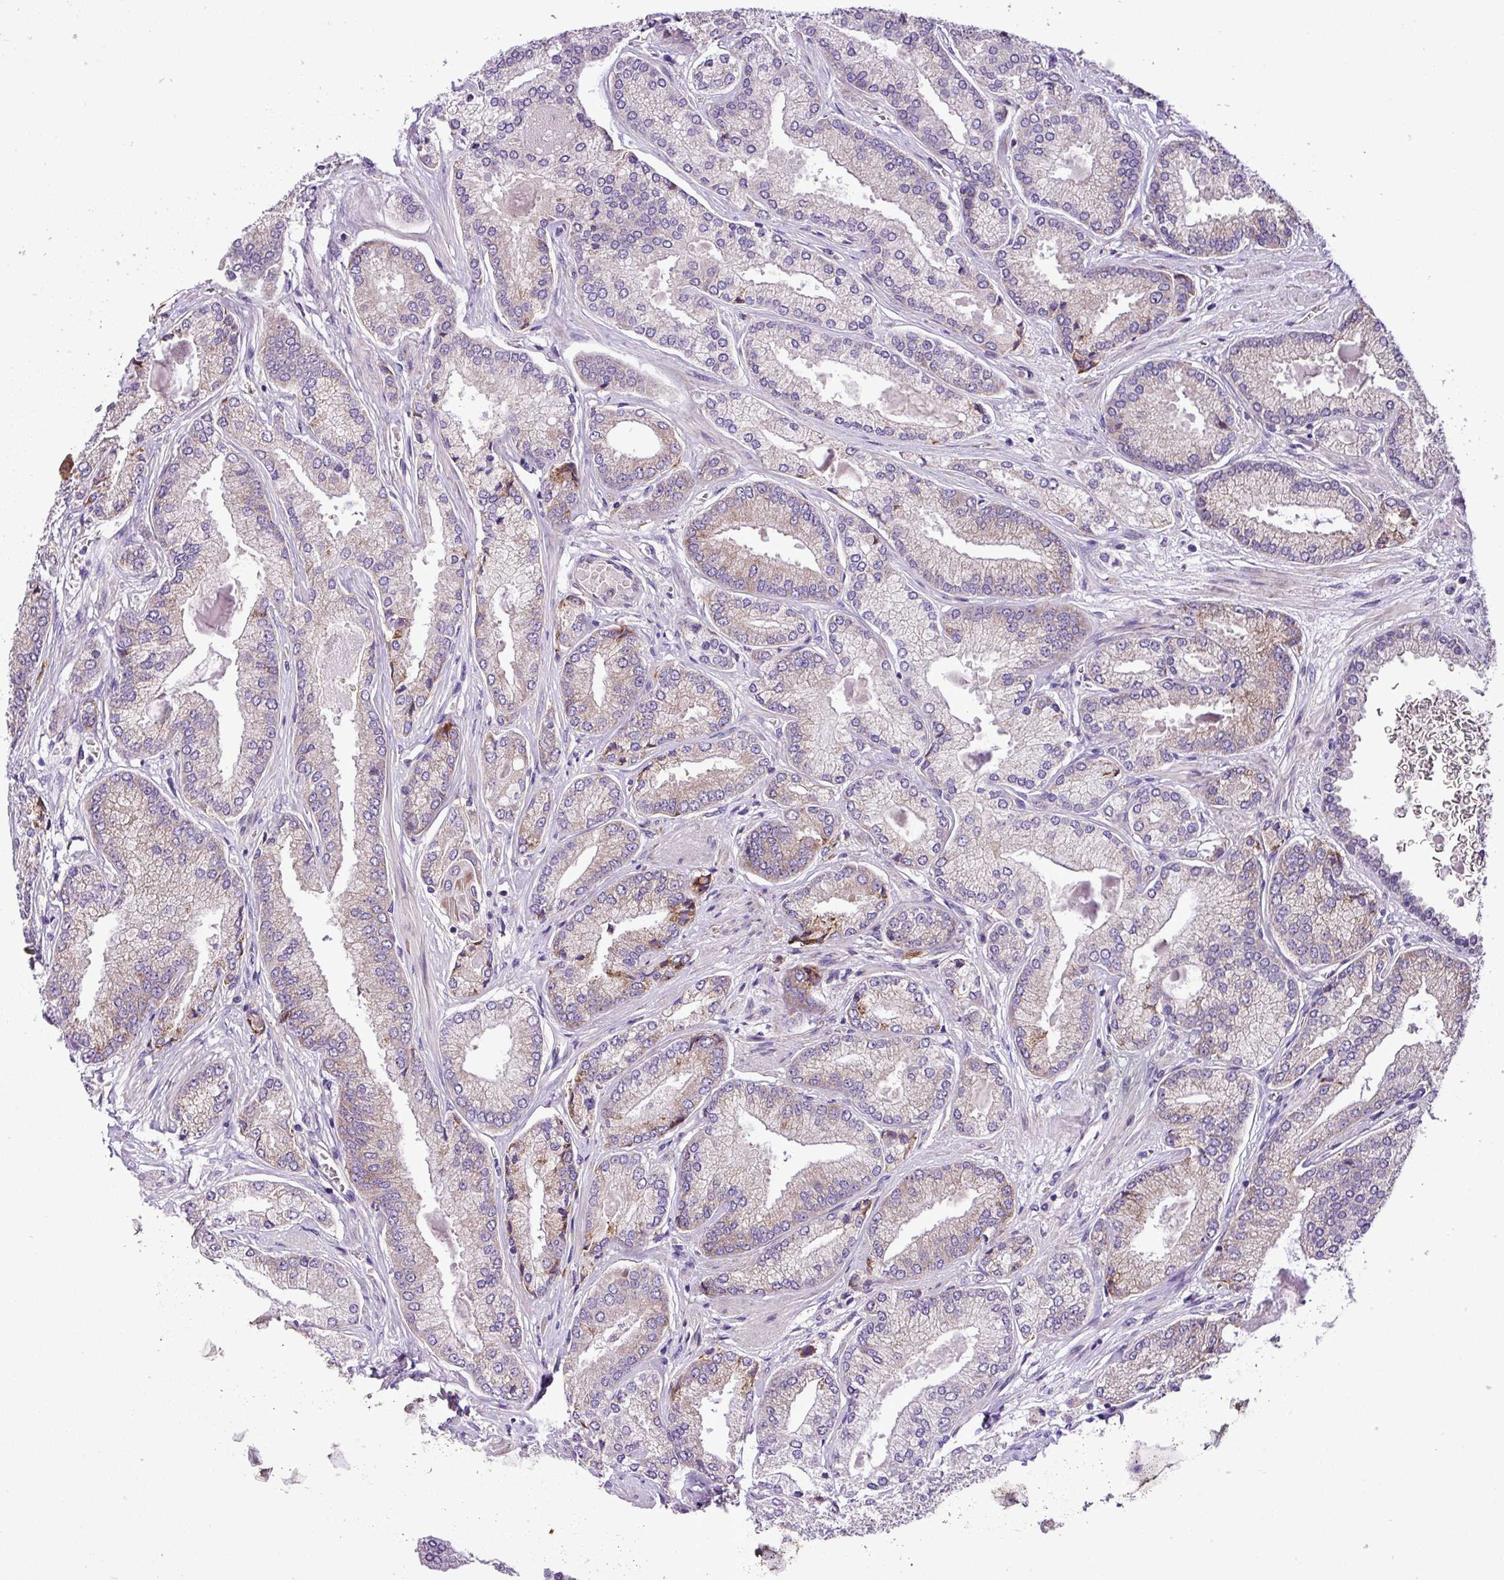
{"staining": {"intensity": "weak", "quantity": "<25%", "location": "cytoplasmic/membranous"}, "tissue": "prostate cancer", "cell_type": "Tumor cells", "image_type": "cancer", "snomed": [{"axis": "morphology", "description": "Adenocarcinoma, High grade"}, {"axis": "topography", "description": "Prostate"}], "caption": "Immunohistochemistry (IHC) of prostate cancer reveals no expression in tumor cells.", "gene": "RPL13", "patient": {"sex": "male", "age": 68}}